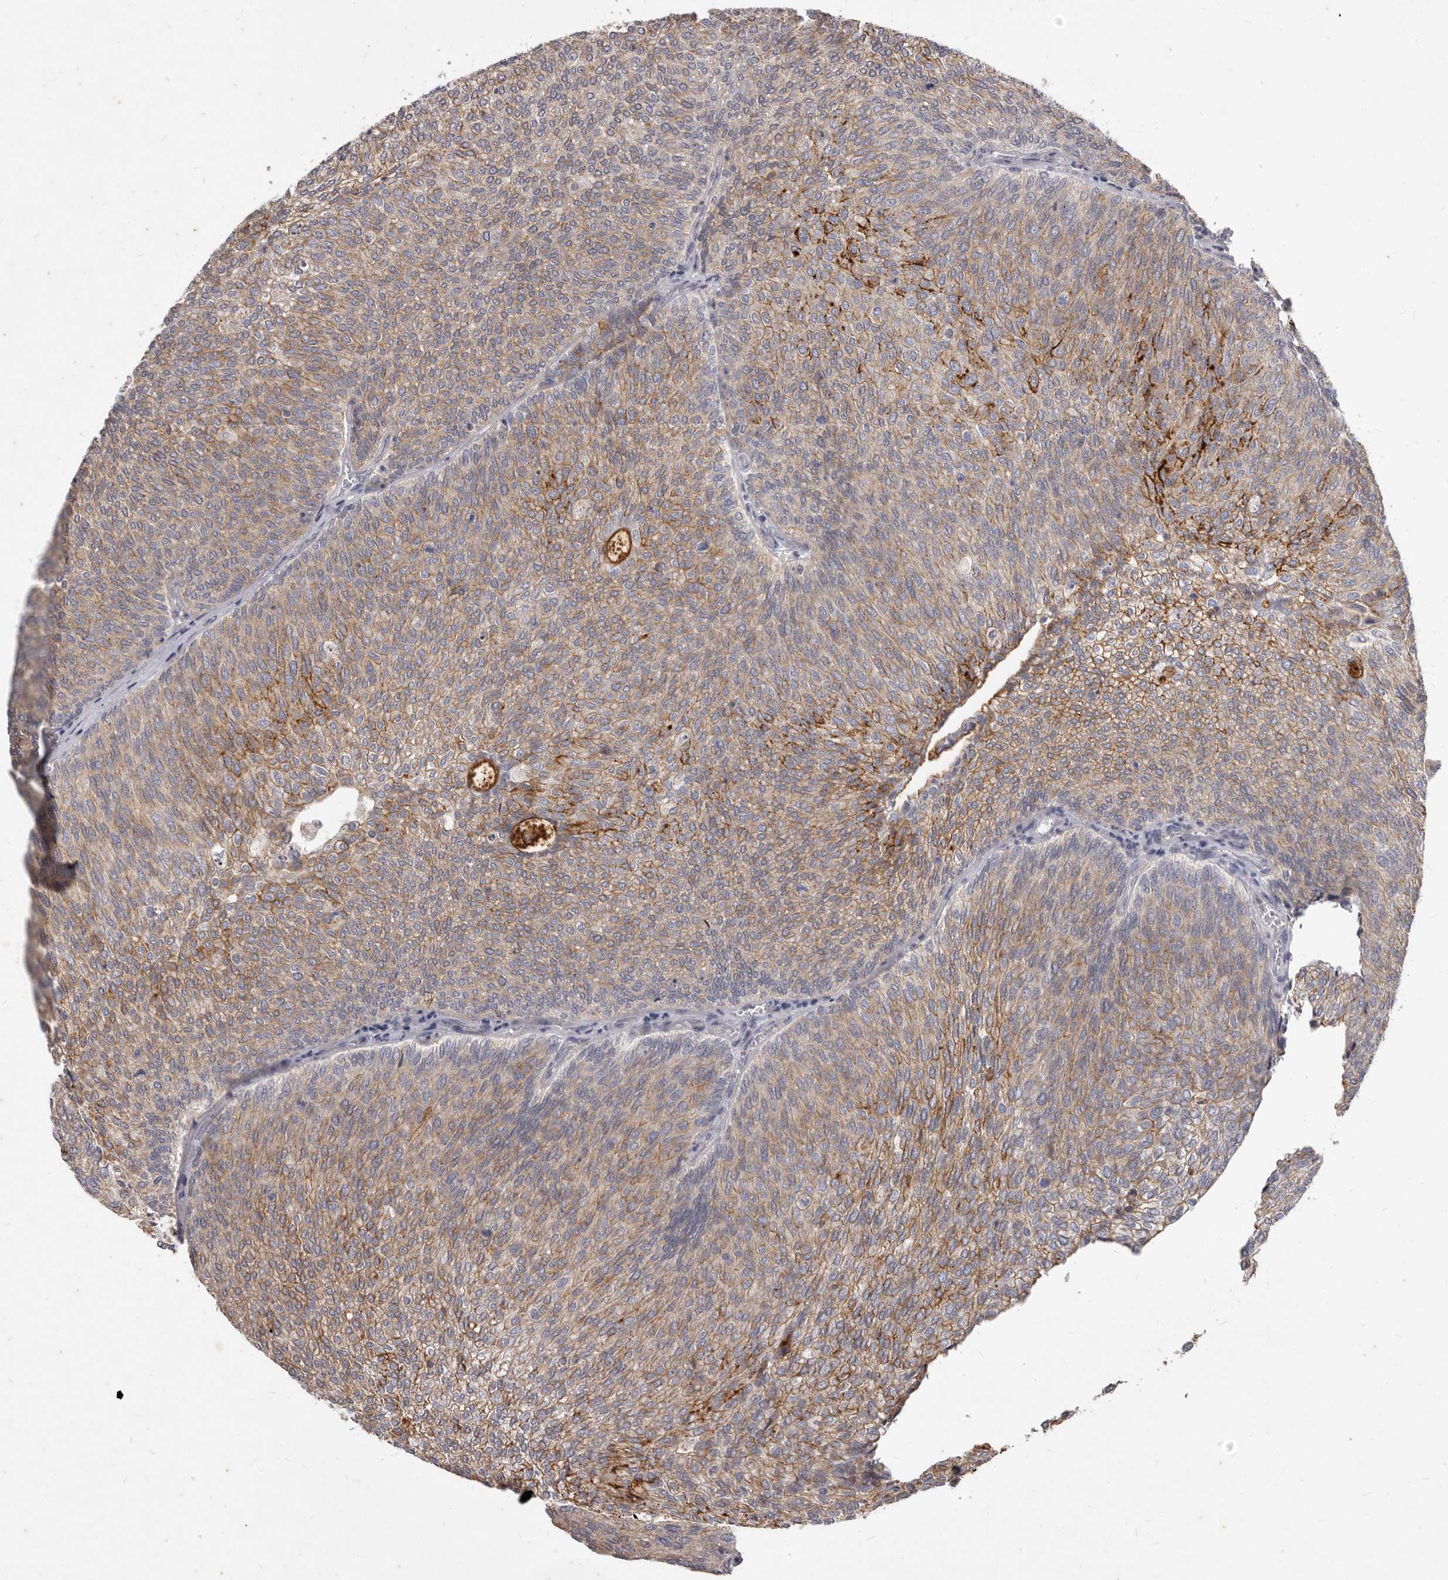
{"staining": {"intensity": "moderate", "quantity": ">75%", "location": "cytoplasmic/membranous"}, "tissue": "urothelial cancer", "cell_type": "Tumor cells", "image_type": "cancer", "snomed": [{"axis": "morphology", "description": "Urothelial carcinoma, Low grade"}, {"axis": "topography", "description": "Urinary bladder"}], "caption": "A brown stain shows moderate cytoplasmic/membranous expression of a protein in low-grade urothelial carcinoma tumor cells.", "gene": "GPRC5C", "patient": {"sex": "female", "age": 79}}